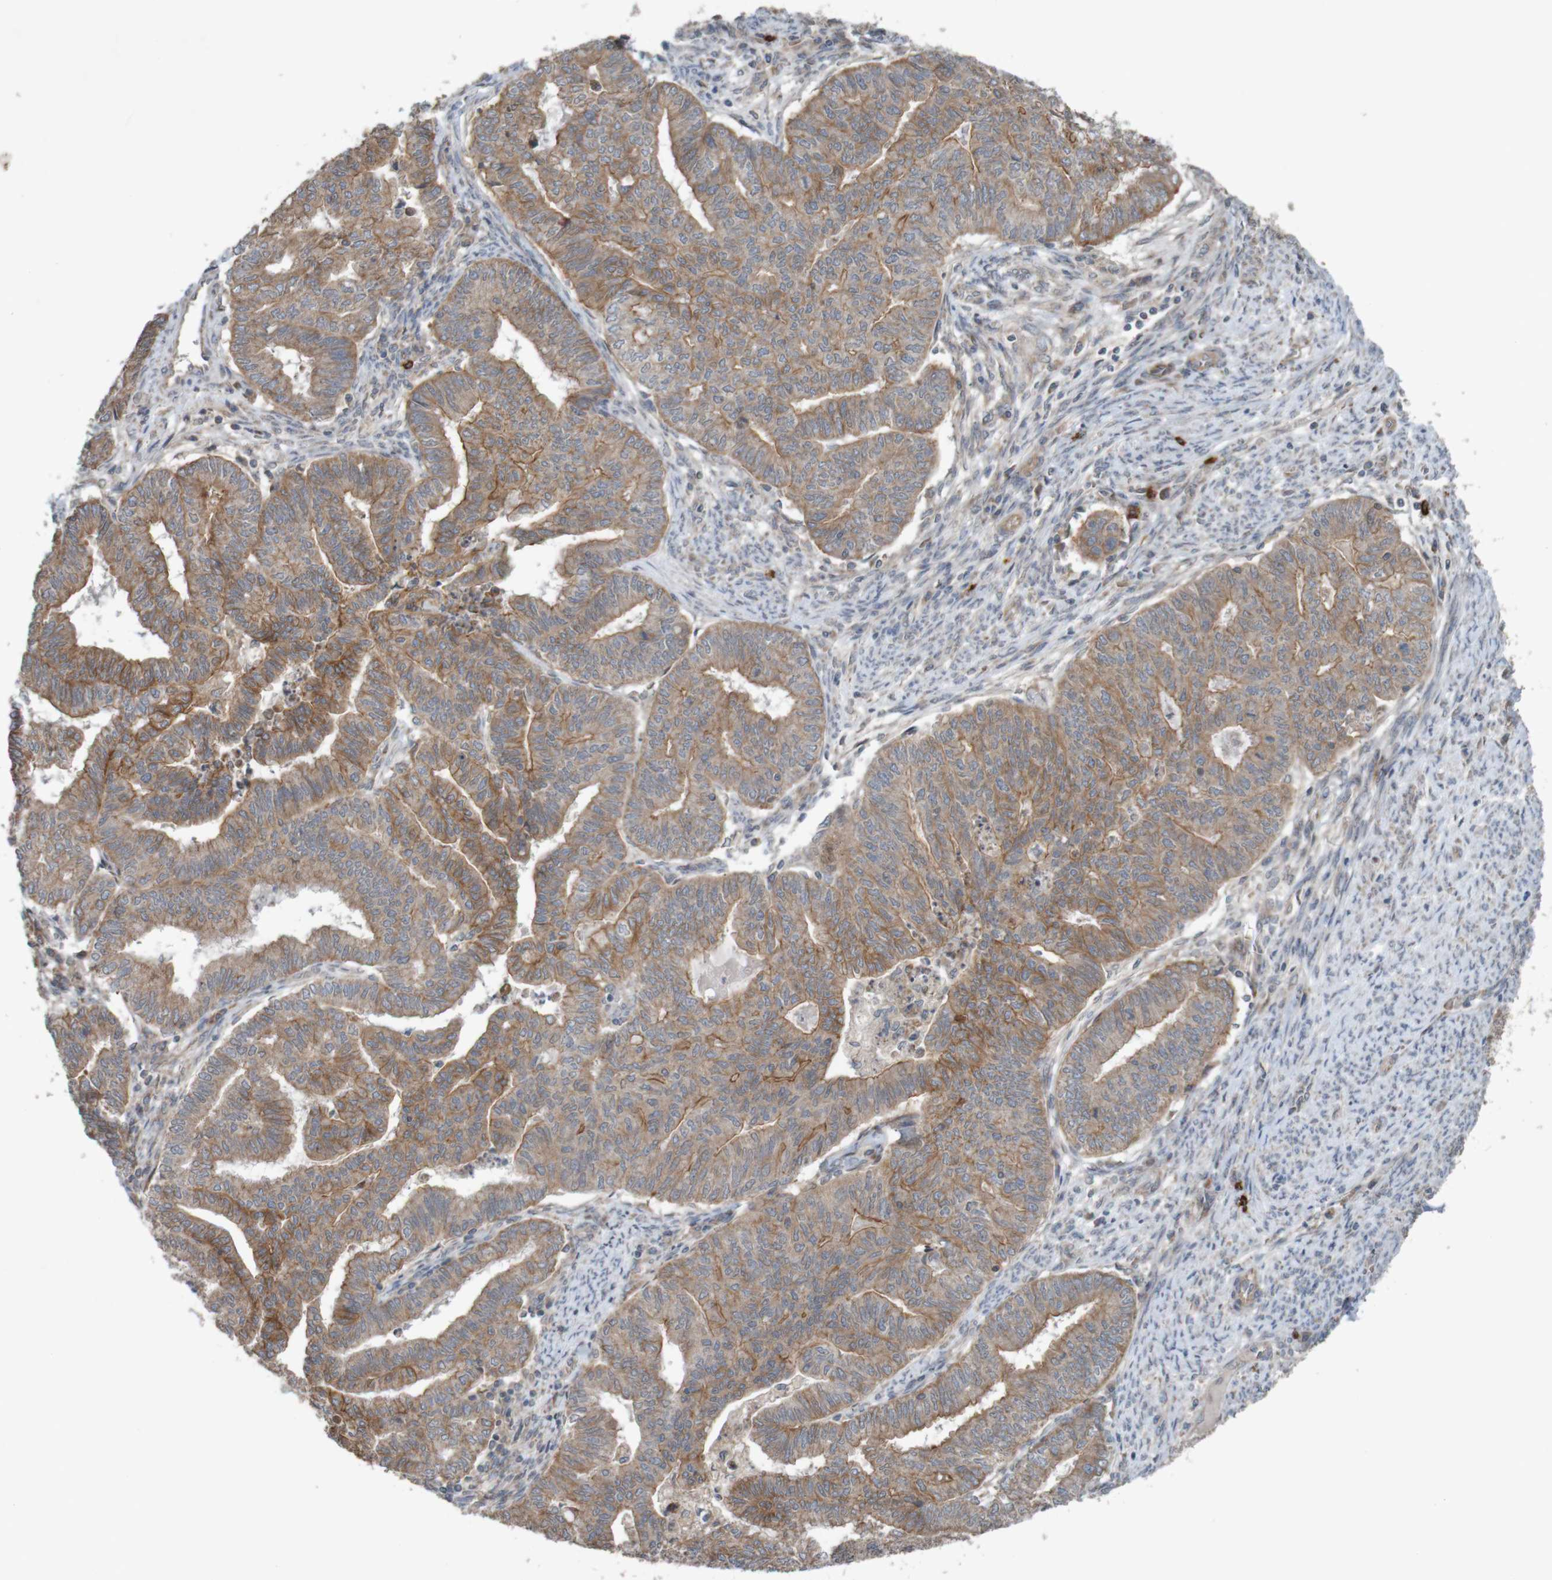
{"staining": {"intensity": "moderate", "quantity": ">75%", "location": "cytoplasmic/membranous"}, "tissue": "endometrial cancer", "cell_type": "Tumor cells", "image_type": "cancer", "snomed": [{"axis": "morphology", "description": "Adenocarcinoma, NOS"}, {"axis": "topography", "description": "Endometrium"}], "caption": "About >75% of tumor cells in human endometrial cancer (adenocarcinoma) reveal moderate cytoplasmic/membranous protein staining as visualized by brown immunohistochemical staining.", "gene": "B3GAT2", "patient": {"sex": "female", "age": 79}}